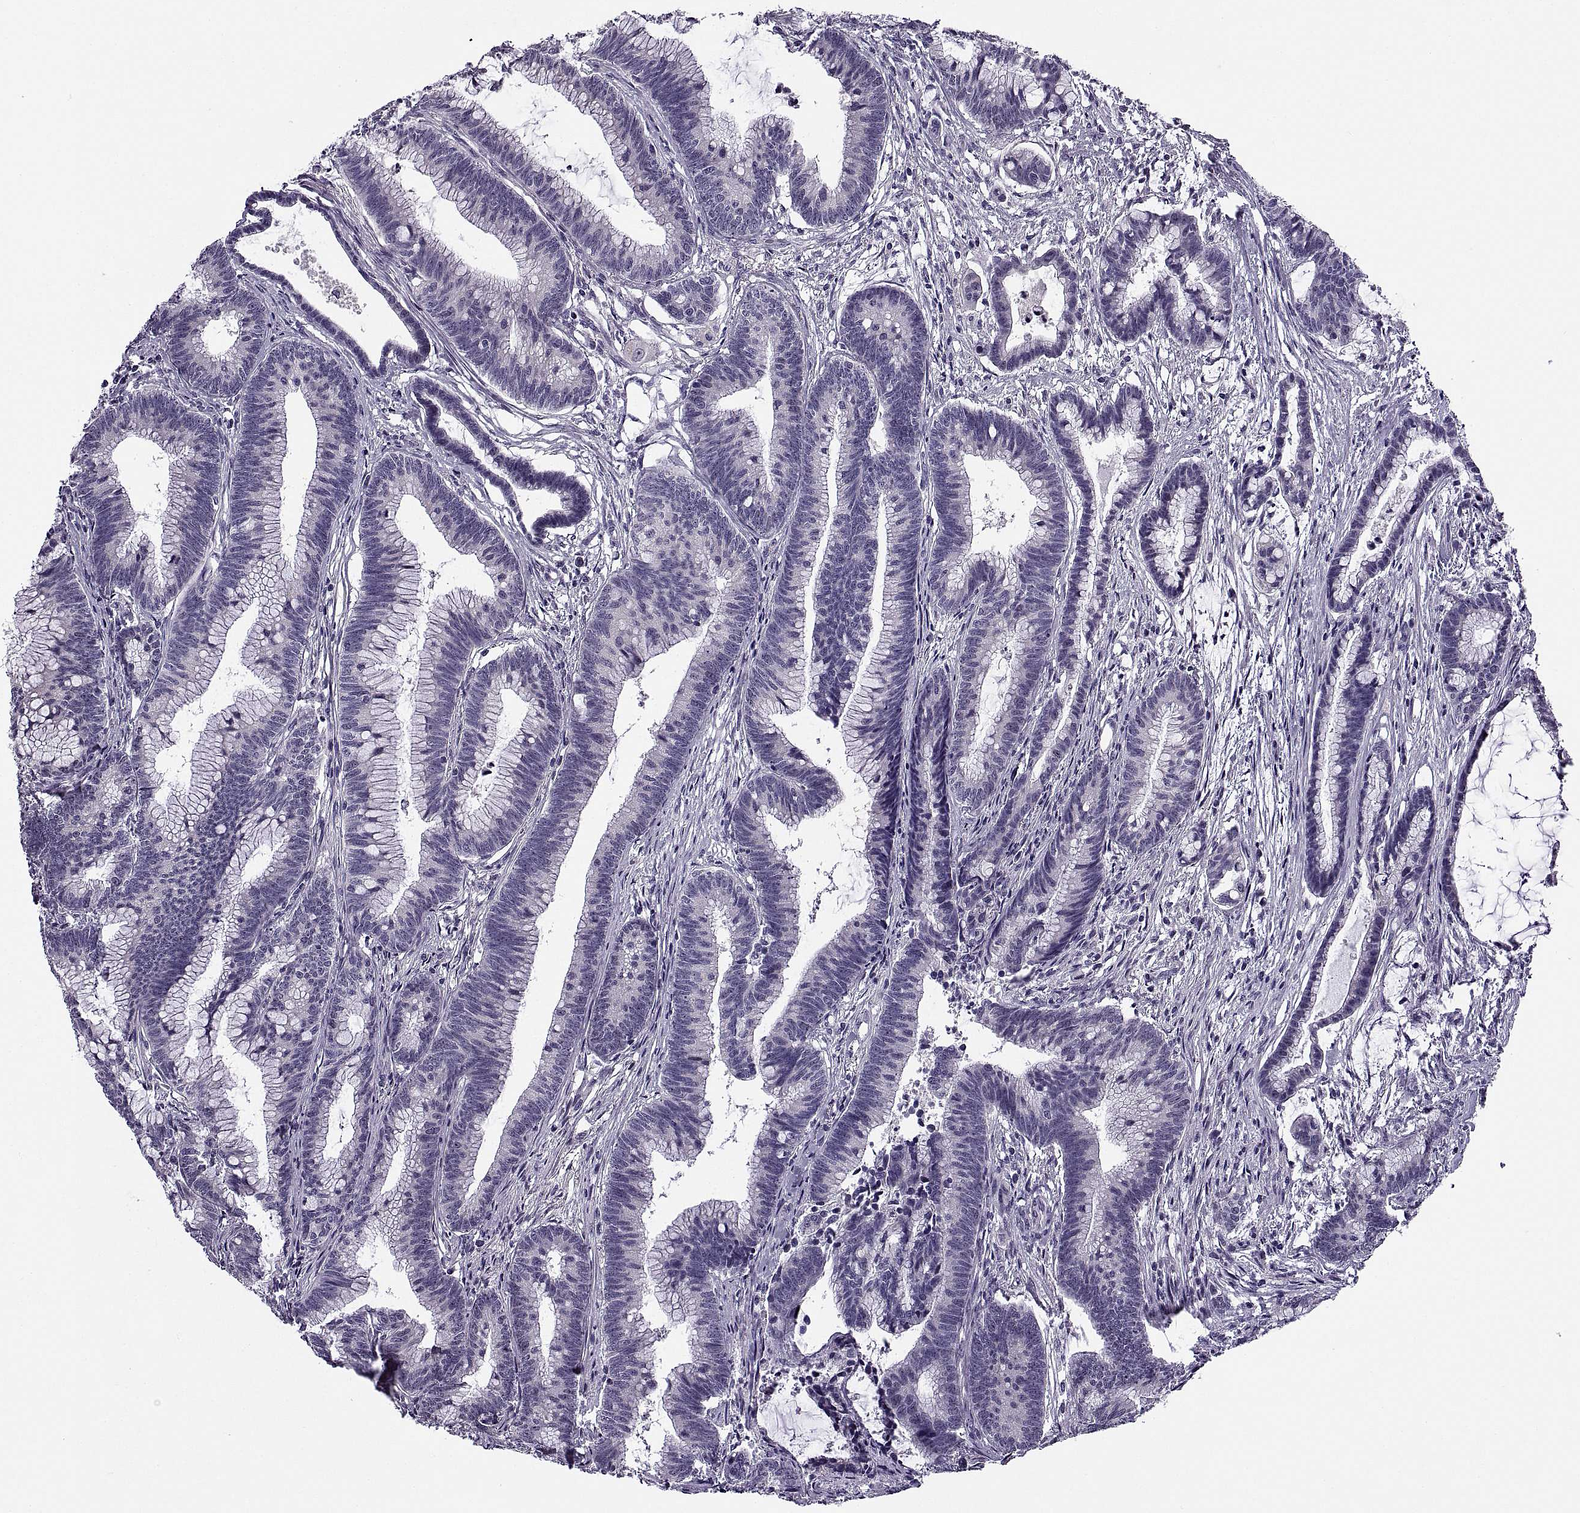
{"staining": {"intensity": "negative", "quantity": "none", "location": "none"}, "tissue": "colorectal cancer", "cell_type": "Tumor cells", "image_type": "cancer", "snomed": [{"axis": "morphology", "description": "Adenocarcinoma, NOS"}, {"axis": "topography", "description": "Colon"}], "caption": "This is an immunohistochemistry image of human colorectal adenocarcinoma. There is no staining in tumor cells.", "gene": "MAGEB1", "patient": {"sex": "female", "age": 78}}